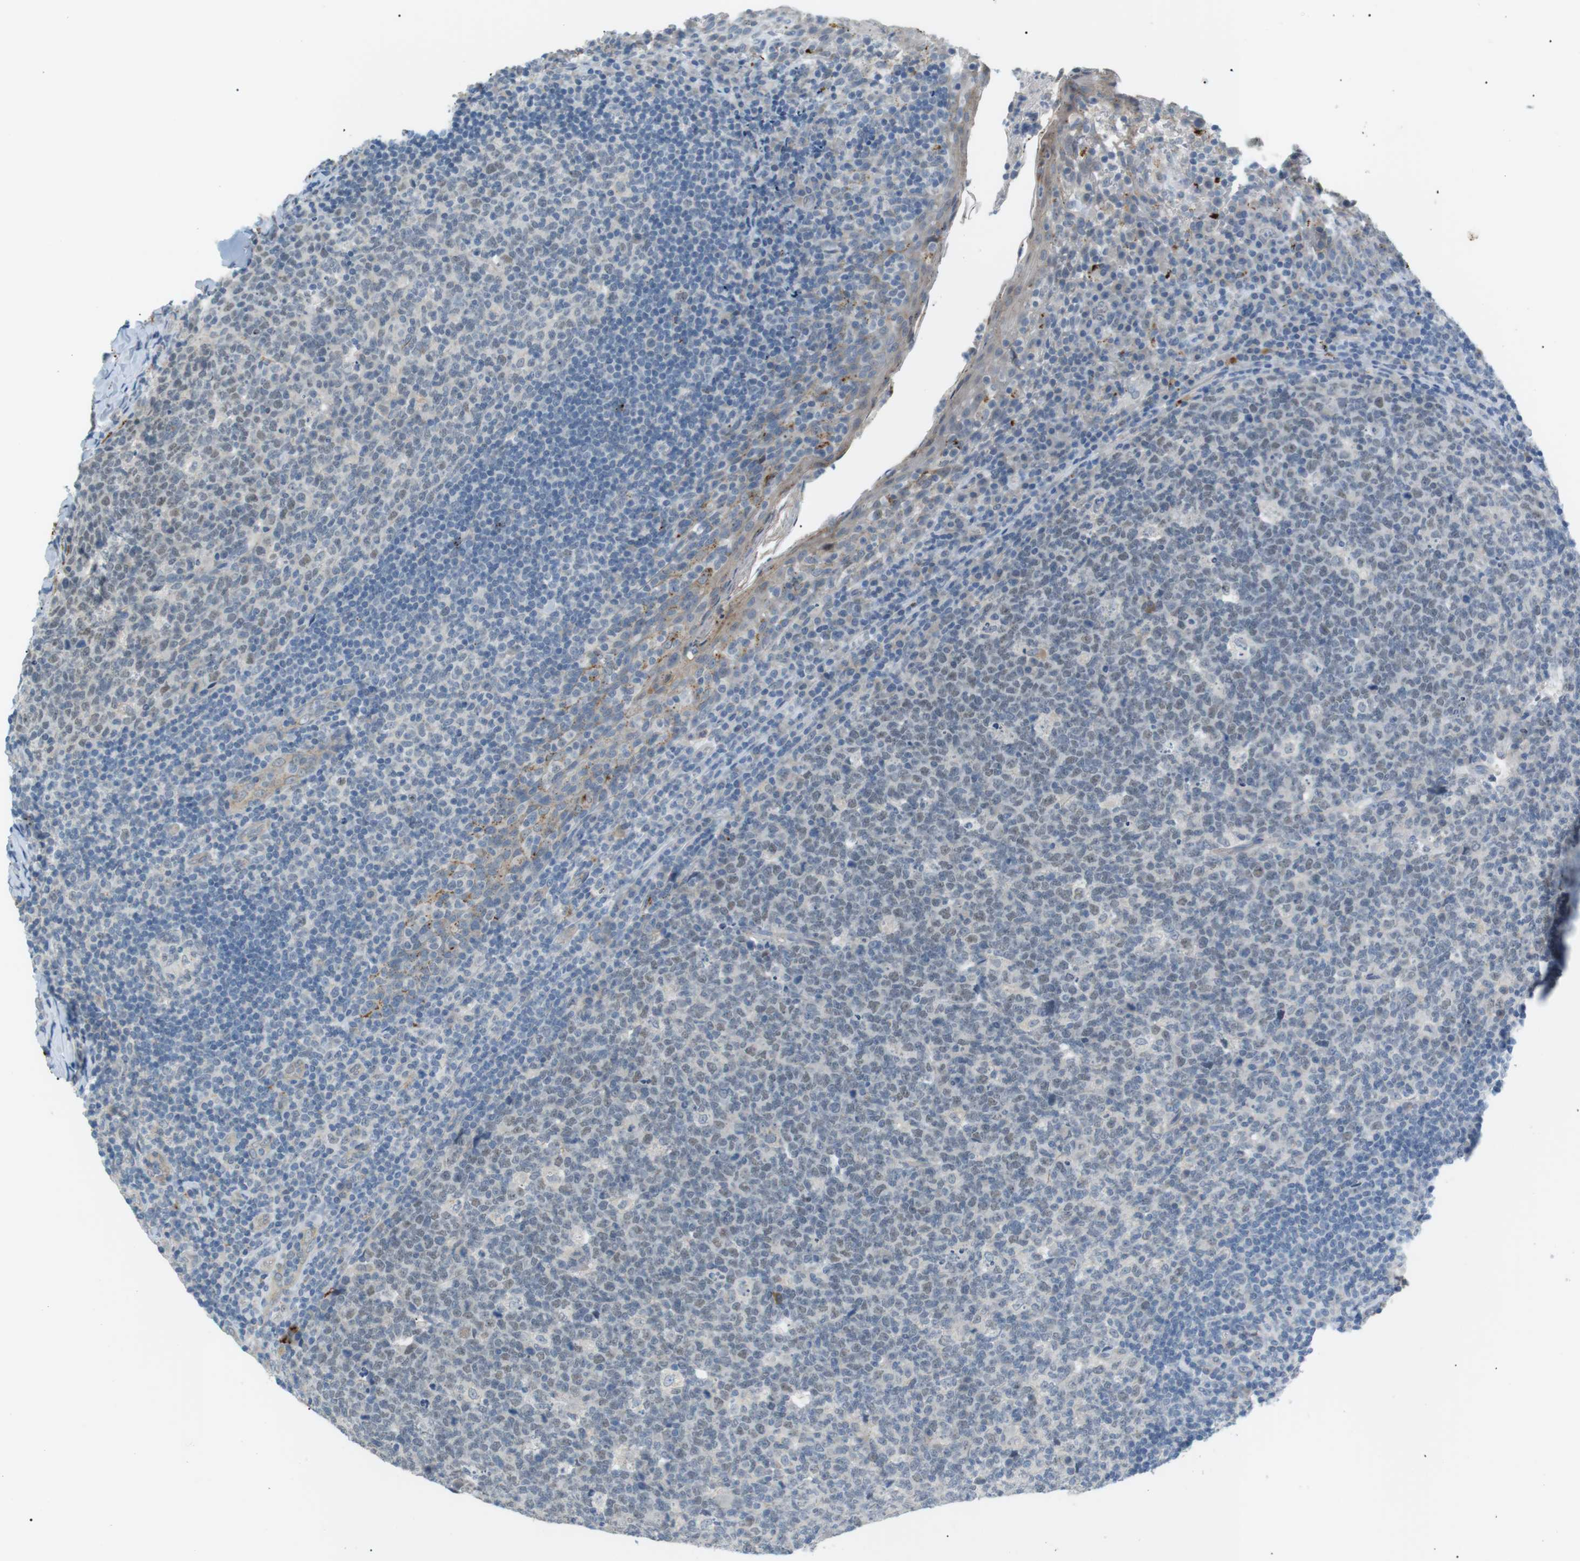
{"staining": {"intensity": "negative", "quantity": "none", "location": "none"}, "tissue": "tonsil", "cell_type": "Germinal center cells", "image_type": "normal", "snomed": [{"axis": "morphology", "description": "Normal tissue, NOS"}, {"axis": "topography", "description": "Tonsil"}], "caption": "Micrograph shows no significant protein positivity in germinal center cells of normal tonsil.", "gene": "B4GALNT2", "patient": {"sex": "male", "age": 17}}